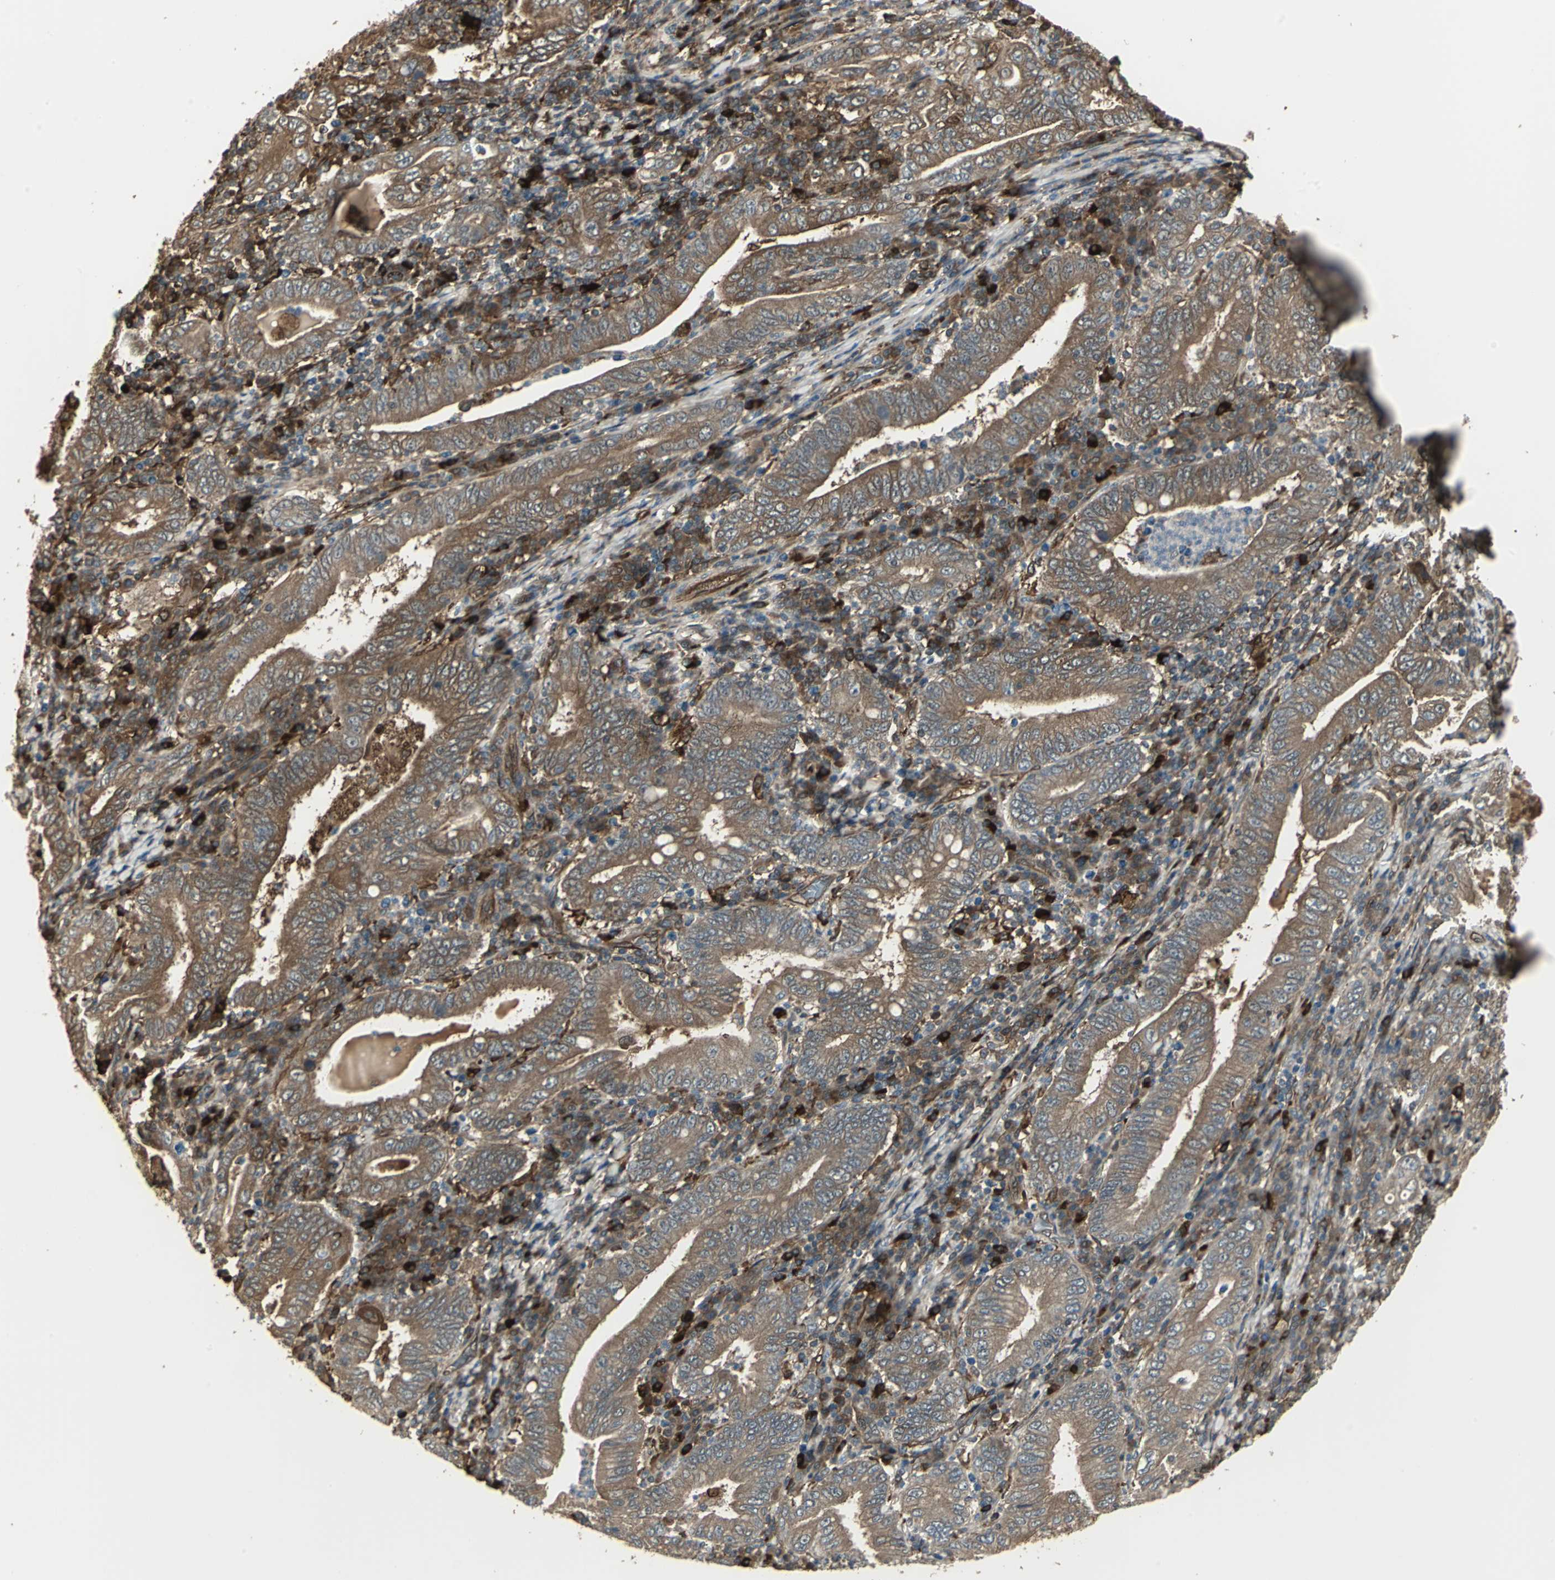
{"staining": {"intensity": "moderate", "quantity": ">75%", "location": "cytoplasmic/membranous"}, "tissue": "stomach cancer", "cell_type": "Tumor cells", "image_type": "cancer", "snomed": [{"axis": "morphology", "description": "Normal tissue, NOS"}, {"axis": "morphology", "description": "Adenocarcinoma, NOS"}, {"axis": "topography", "description": "Esophagus"}, {"axis": "topography", "description": "Stomach, upper"}, {"axis": "topography", "description": "Peripheral nerve tissue"}], "caption": "Immunohistochemistry micrograph of neoplastic tissue: stomach cancer stained using IHC displays medium levels of moderate protein expression localized specifically in the cytoplasmic/membranous of tumor cells, appearing as a cytoplasmic/membranous brown color.", "gene": "PRXL2B", "patient": {"sex": "male", "age": 62}}